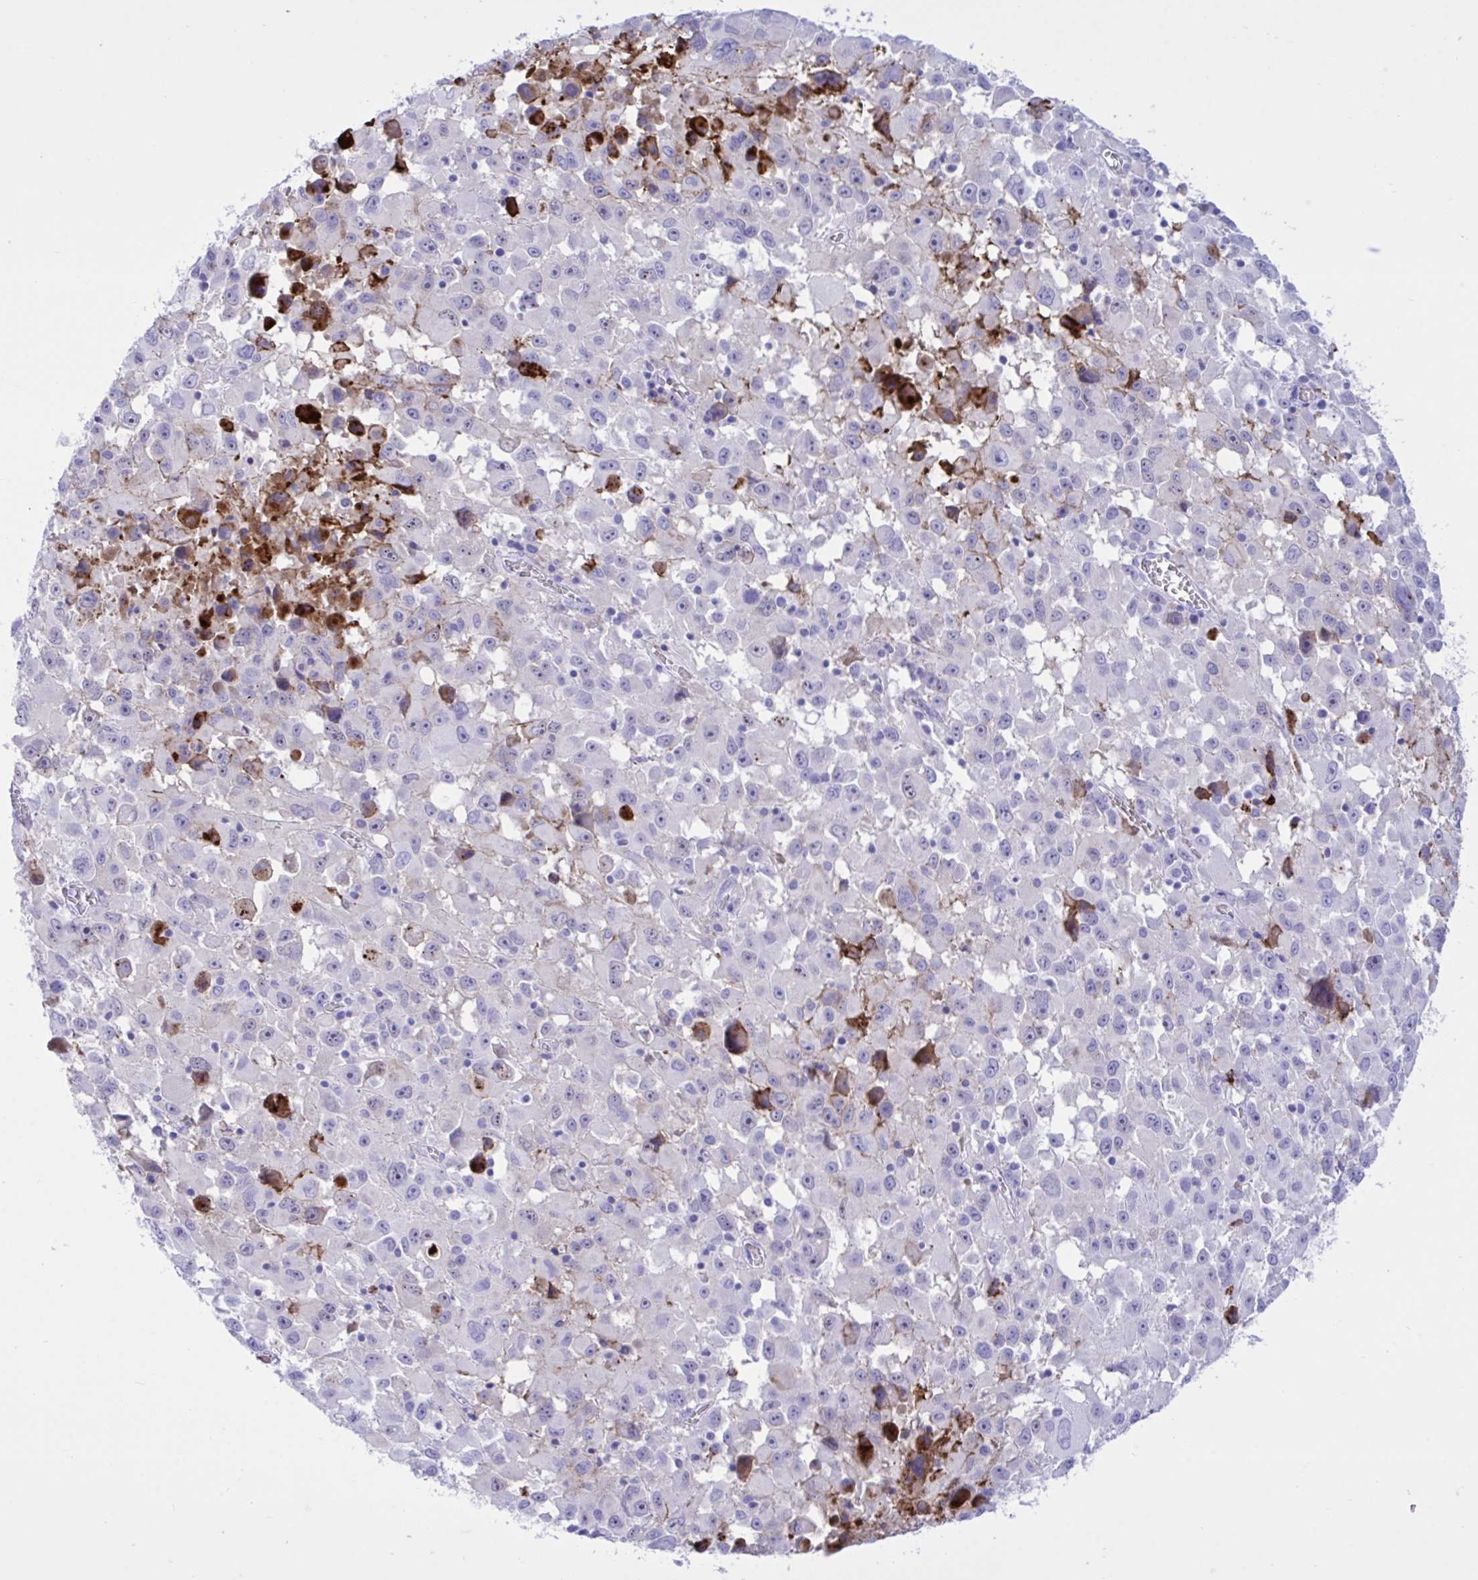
{"staining": {"intensity": "negative", "quantity": "none", "location": "none"}, "tissue": "melanoma", "cell_type": "Tumor cells", "image_type": "cancer", "snomed": [{"axis": "morphology", "description": "Malignant melanoma, Metastatic site"}, {"axis": "topography", "description": "Soft tissue"}], "caption": "Tumor cells are negative for brown protein staining in melanoma.", "gene": "BEX5", "patient": {"sex": "male", "age": 50}}